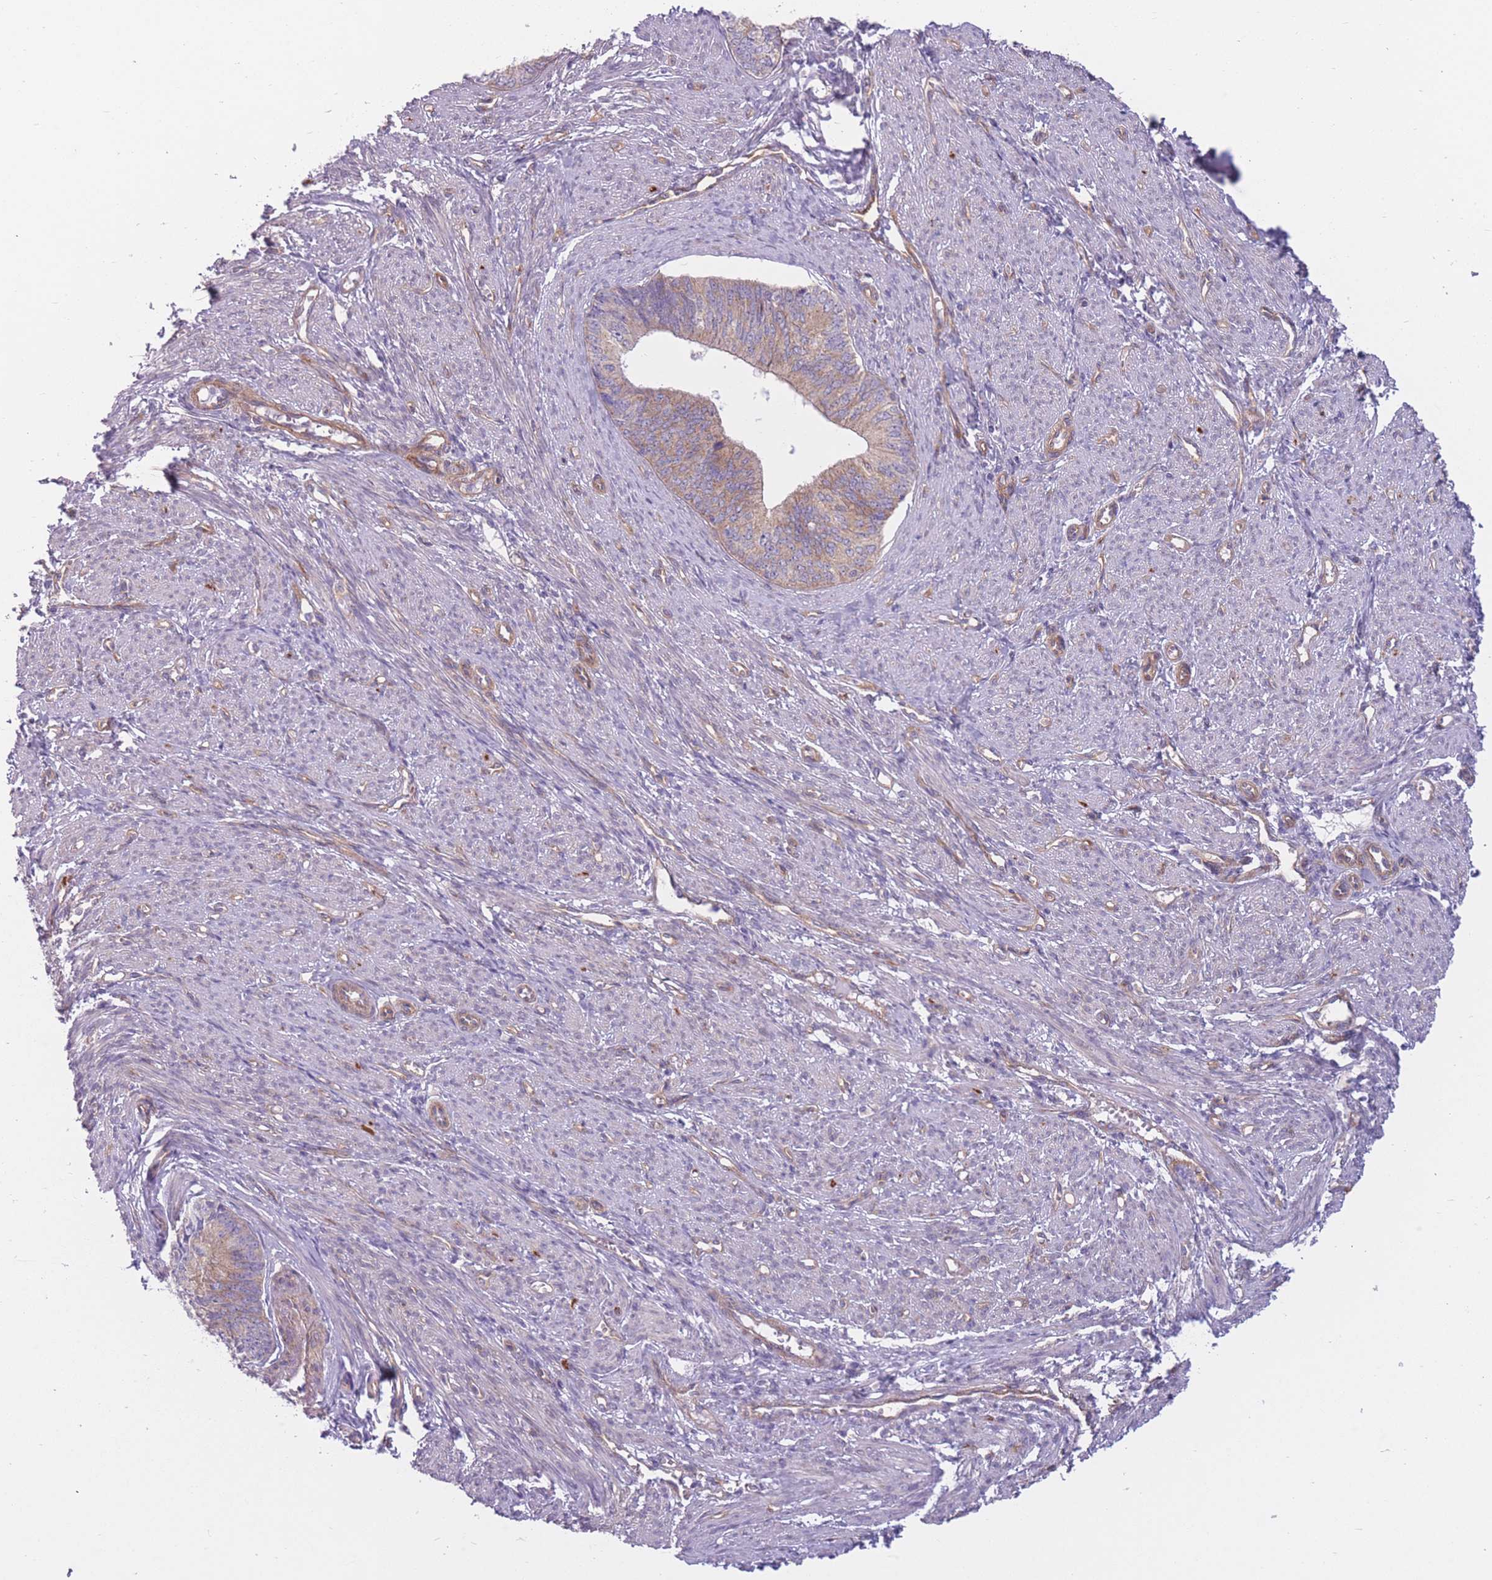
{"staining": {"intensity": "moderate", "quantity": ">75%", "location": "cytoplasmic/membranous"}, "tissue": "endometrial cancer", "cell_type": "Tumor cells", "image_type": "cancer", "snomed": [{"axis": "morphology", "description": "Adenocarcinoma, NOS"}, {"axis": "topography", "description": "Endometrium"}], "caption": "A brown stain highlights moderate cytoplasmic/membranous staining of a protein in human endometrial cancer tumor cells. The protein of interest is shown in brown color, while the nuclei are stained blue.", "gene": "SERPINB3", "patient": {"sex": "female", "age": 68}}